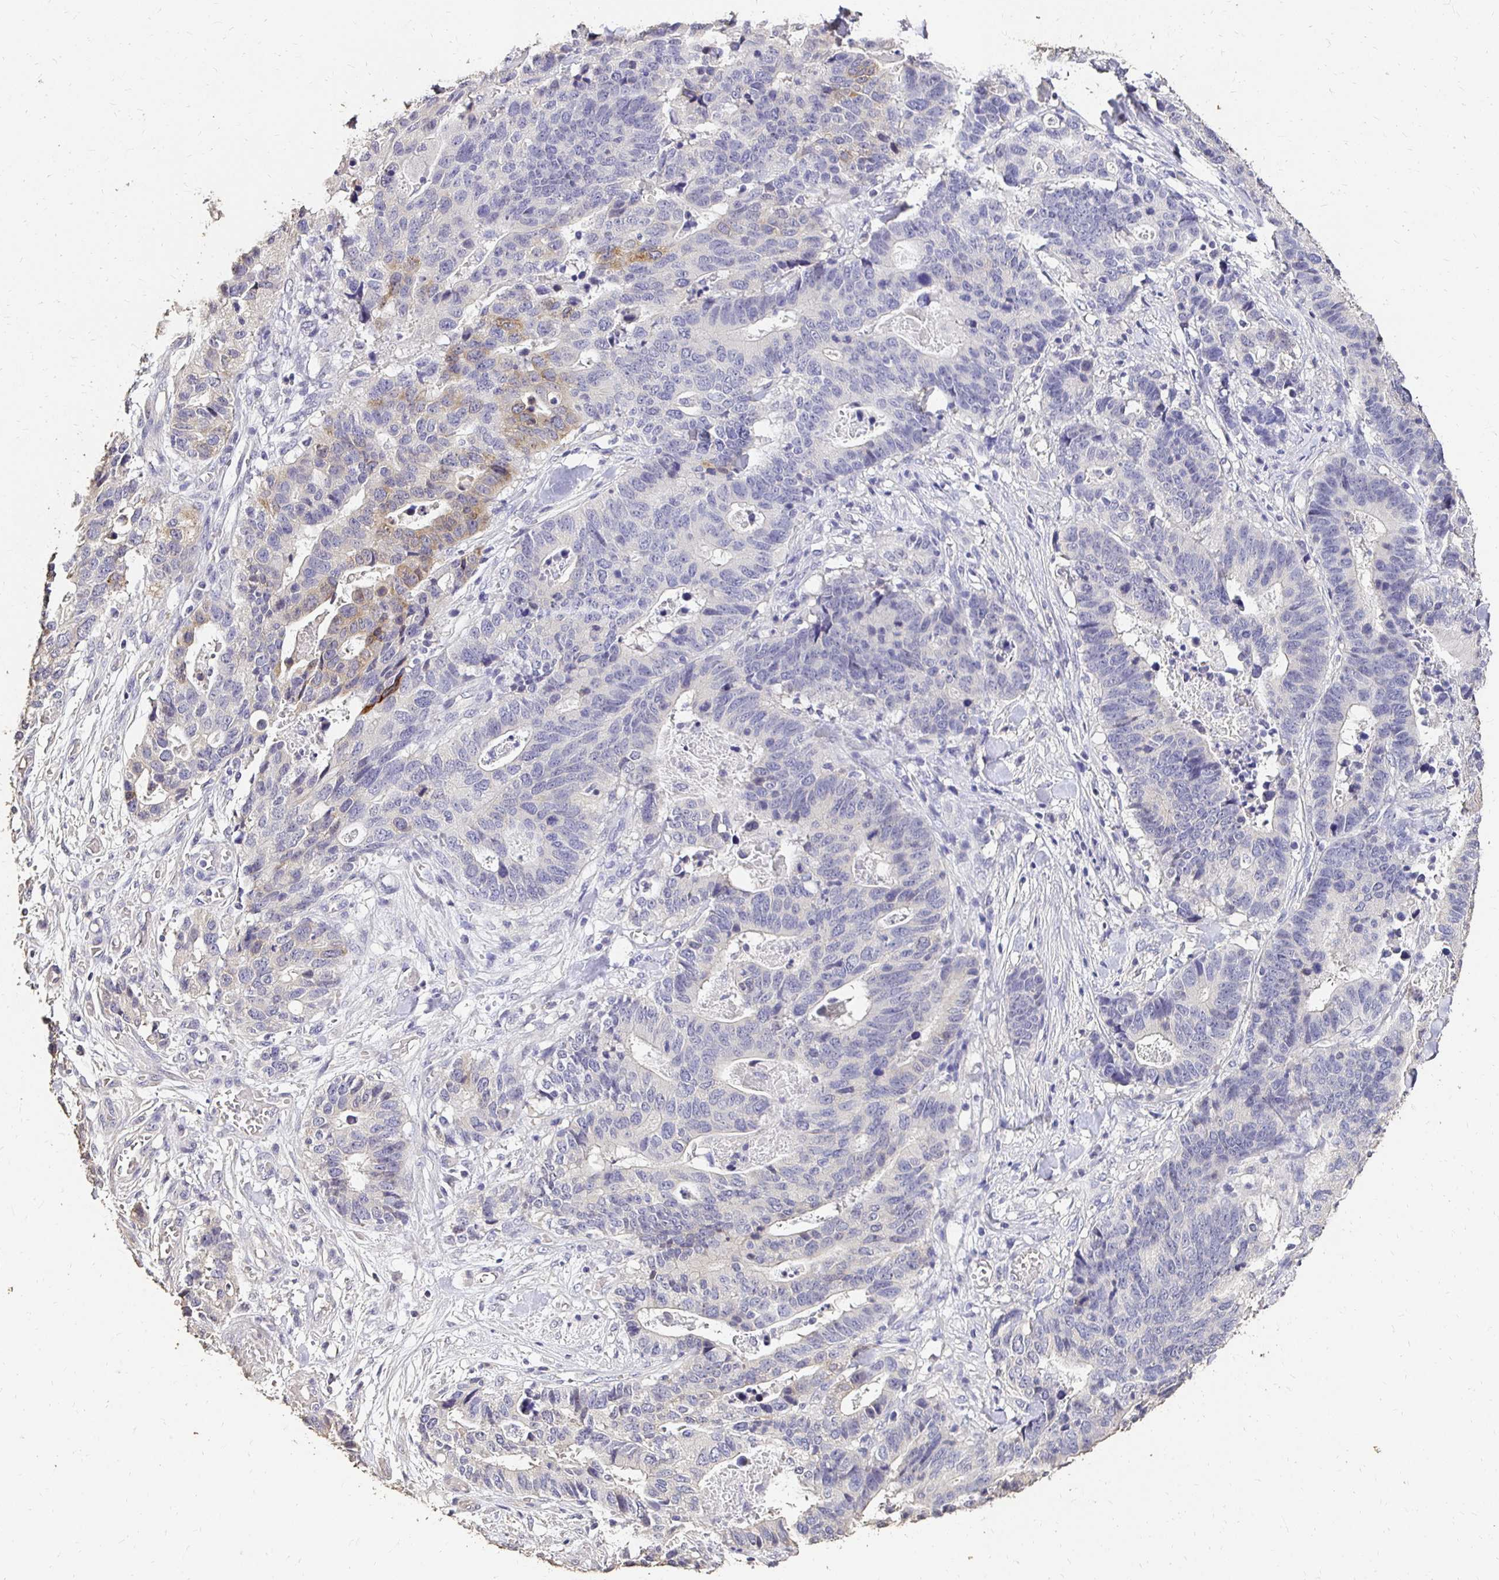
{"staining": {"intensity": "weak", "quantity": "<25%", "location": "cytoplasmic/membranous"}, "tissue": "stomach cancer", "cell_type": "Tumor cells", "image_type": "cancer", "snomed": [{"axis": "morphology", "description": "Adenocarcinoma, NOS"}, {"axis": "topography", "description": "Stomach, upper"}], "caption": "Micrograph shows no significant protein positivity in tumor cells of stomach cancer. (DAB IHC visualized using brightfield microscopy, high magnification).", "gene": "UGT1A6", "patient": {"sex": "female", "age": 67}}